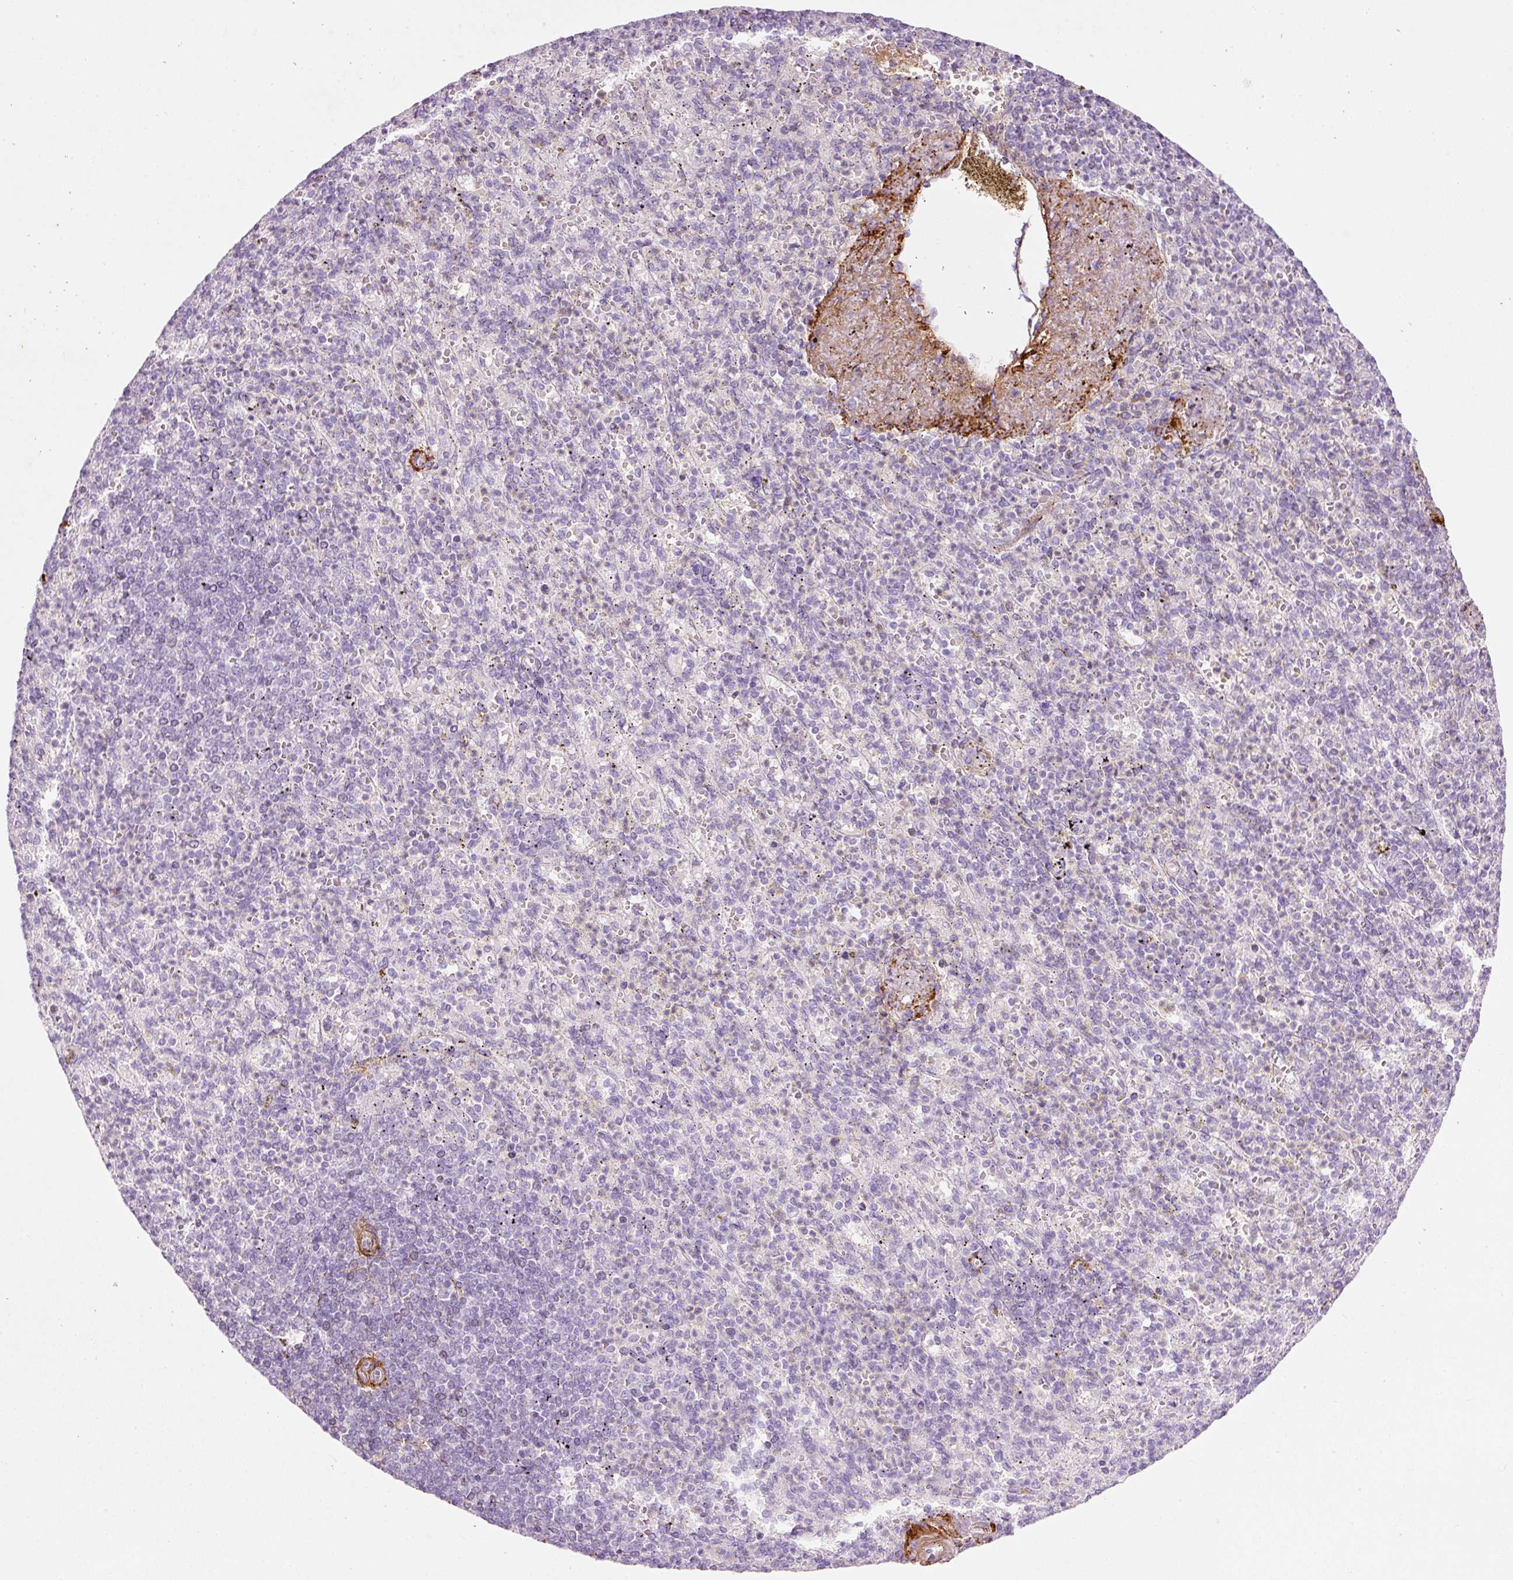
{"staining": {"intensity": "negative", "quantity": "none", "location": "none"}, "tissue": "spleen", "cell_type": "Cells in red pulp", "image_type": "normal", "snomed": [{"axis": "morphology", "description": "Normal tissue, NOS"}, {"axis": "topography", "description": "Spleen"}], "caption": "This micrograph is of normal spleen stained with IHC to label a protein in brown with the nuclei are counter-stained blue. There is no staining in cells in red pulp. (DAB (3,3'-diaminobenzidine) IHC visualized using brightfield microscopy, high magnification).", "gene": "MFAP4", "patient": {"sex": "female", "age": 74}}